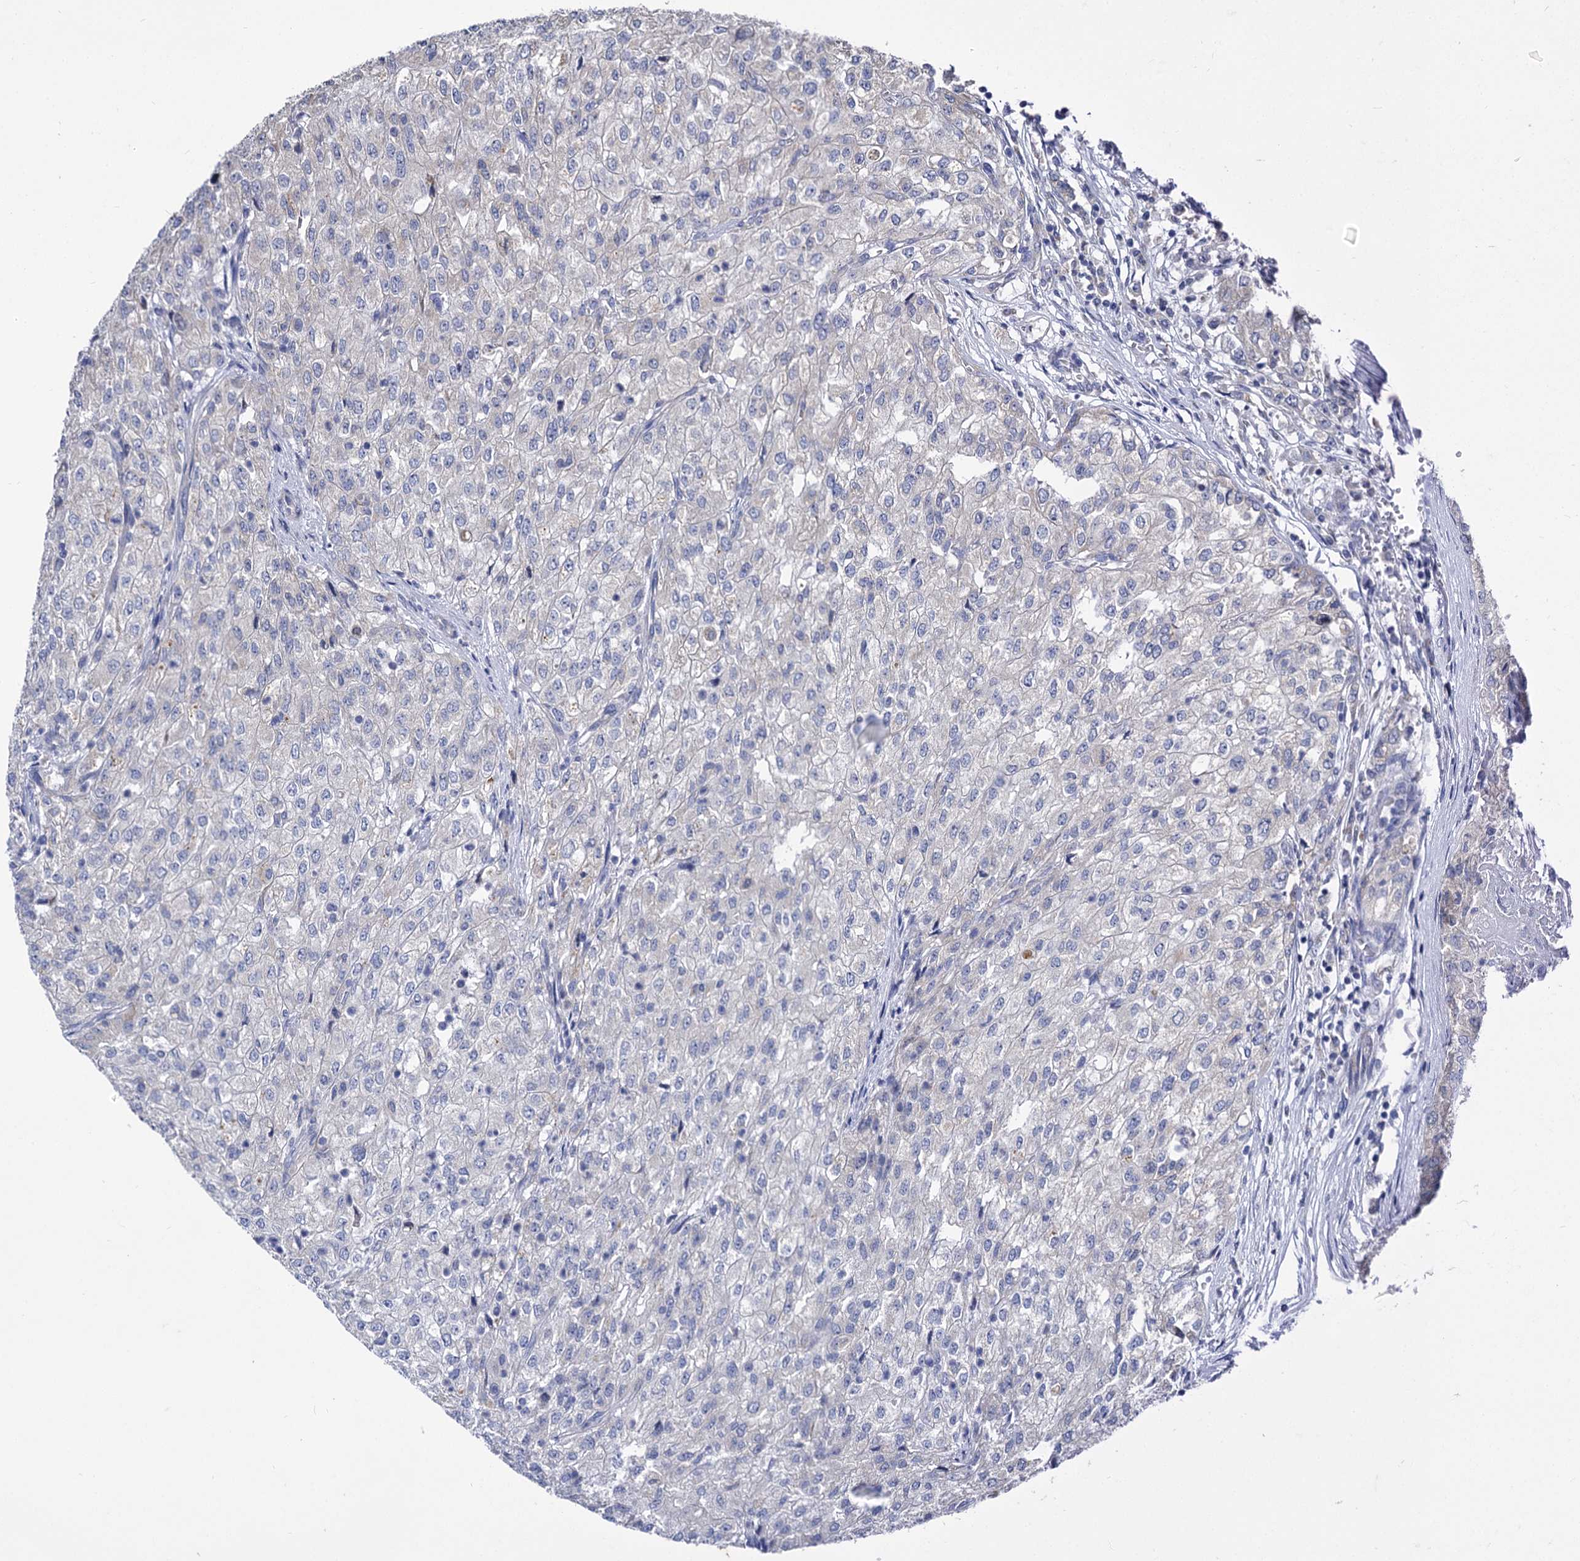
{"staining": {"intensity": "negative", "quantity": "none", "location": "none"}, "tissue": "renal cancer", "cell_type": "Tumor cells", "image_type": "cancer", "snomed": [{"axis": "morphology", "description": "Adenocarcinoma, NOS"}, {"axis": "topography", "description": "Kidney"}], "caption": "Tumor cells show no significant staining in renal cancer (adenocarcinoma). The staining was performed using DAB (3,3'-diaminobenzidine) to visualize the protein expression in brown, while the nuclei were stained in blue with hematoxylin (Magnification: 20x).", "gene": "PANX2", "patient": {"sex": "female", "age": 54}}